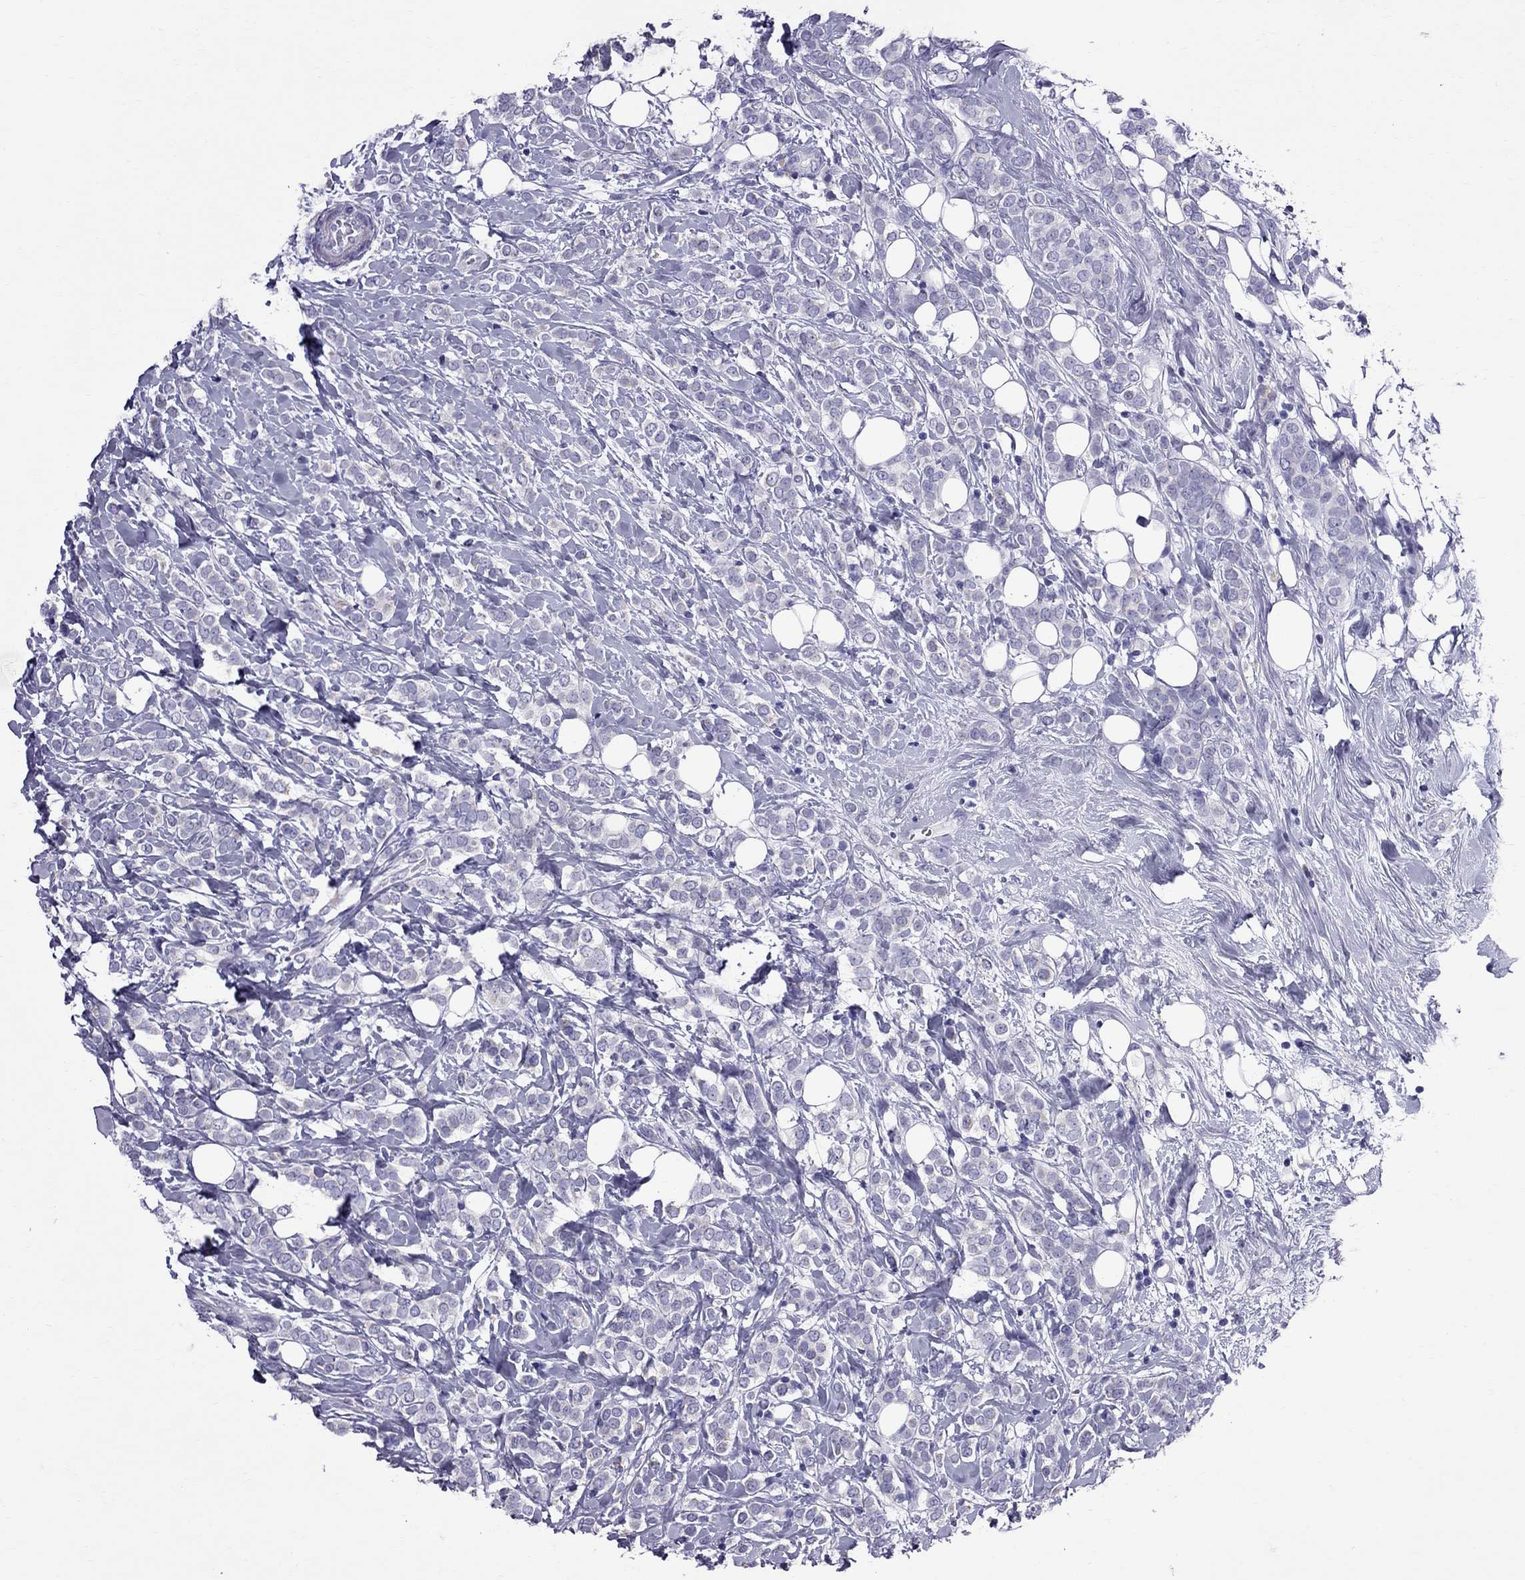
{"staining": {"intensity": "negative", "quantity": "none", "location": "none"}, "tissue": "breast cancer", "cell_type": "Tumor cells", "image_type": "cancer", "snomed": [{"axis": "morphology", "description": "Lobular carcinoma"}, {"axis": "topography", "description": "Breast"}], "caption": "A high-resolution histopathology image shows immunohistochemistry staining of breast lobular carcinoma, which exhibits no significant staining in tumor cells.", "gene": "TTLL13", "patient": {"sex": "female", "age": 49}}